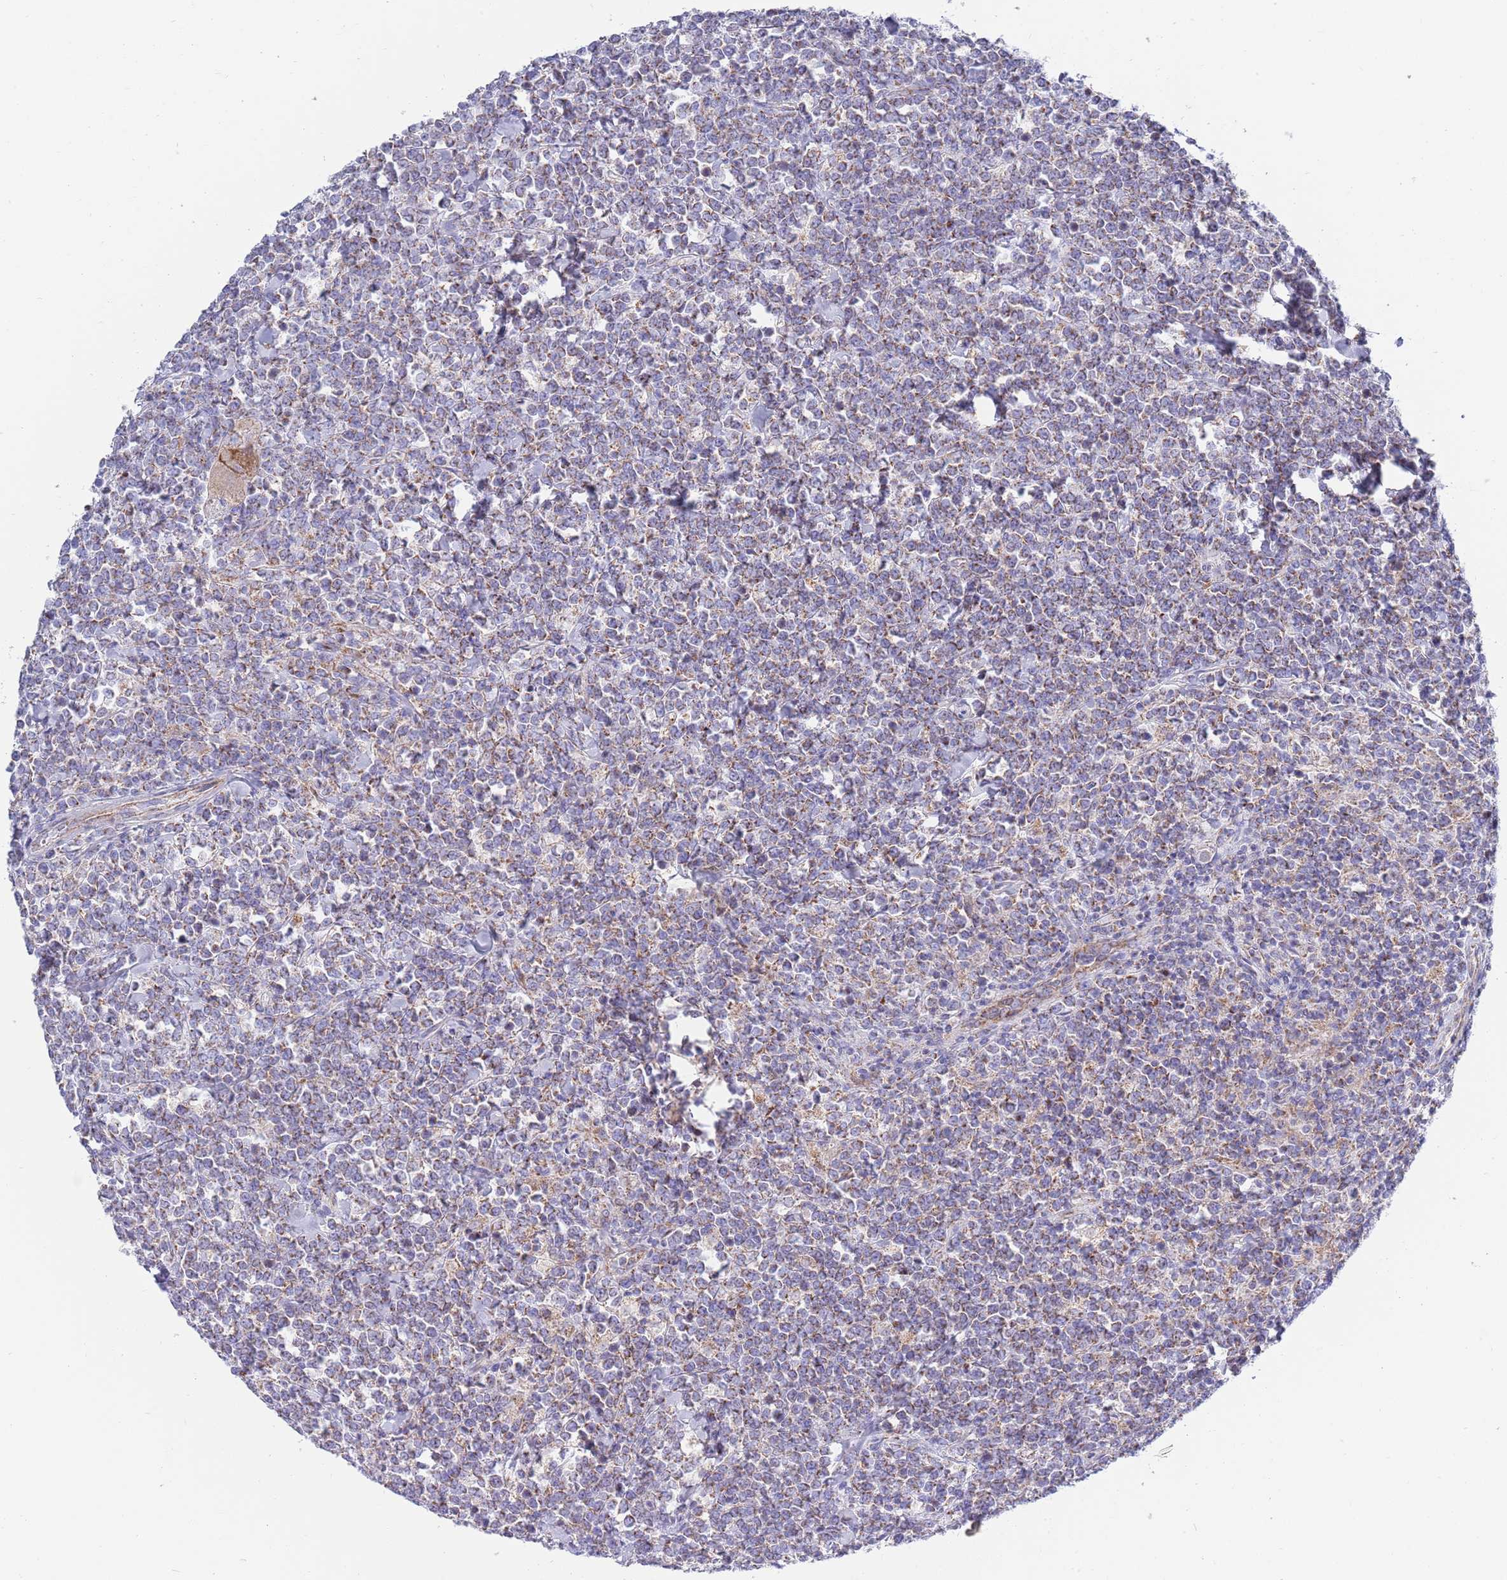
{"staining": {"intensity": "moderate", "quantity": ">75%", "location": "cytoplasmic/membranous"}, "tissue": "lymphoma", "cell_type": "Tumor cells", "image_type": "cancer", "snomed": [{"axis": "morphology", "description": "Malignant lymphoma, non-Hodgkin's type, High grade"}, {"axis": "topography", "description": "Small intestine"}, {"axis": "topography", "description": "Colon"}], "caption": "Lymphoma stained with a brown dye displays moderate cytoplasmic/membranous positive positivity in approximately >75% of tumor cells.", "gene": "EMC8", "patient": {"sex": "male", "age": 8}}